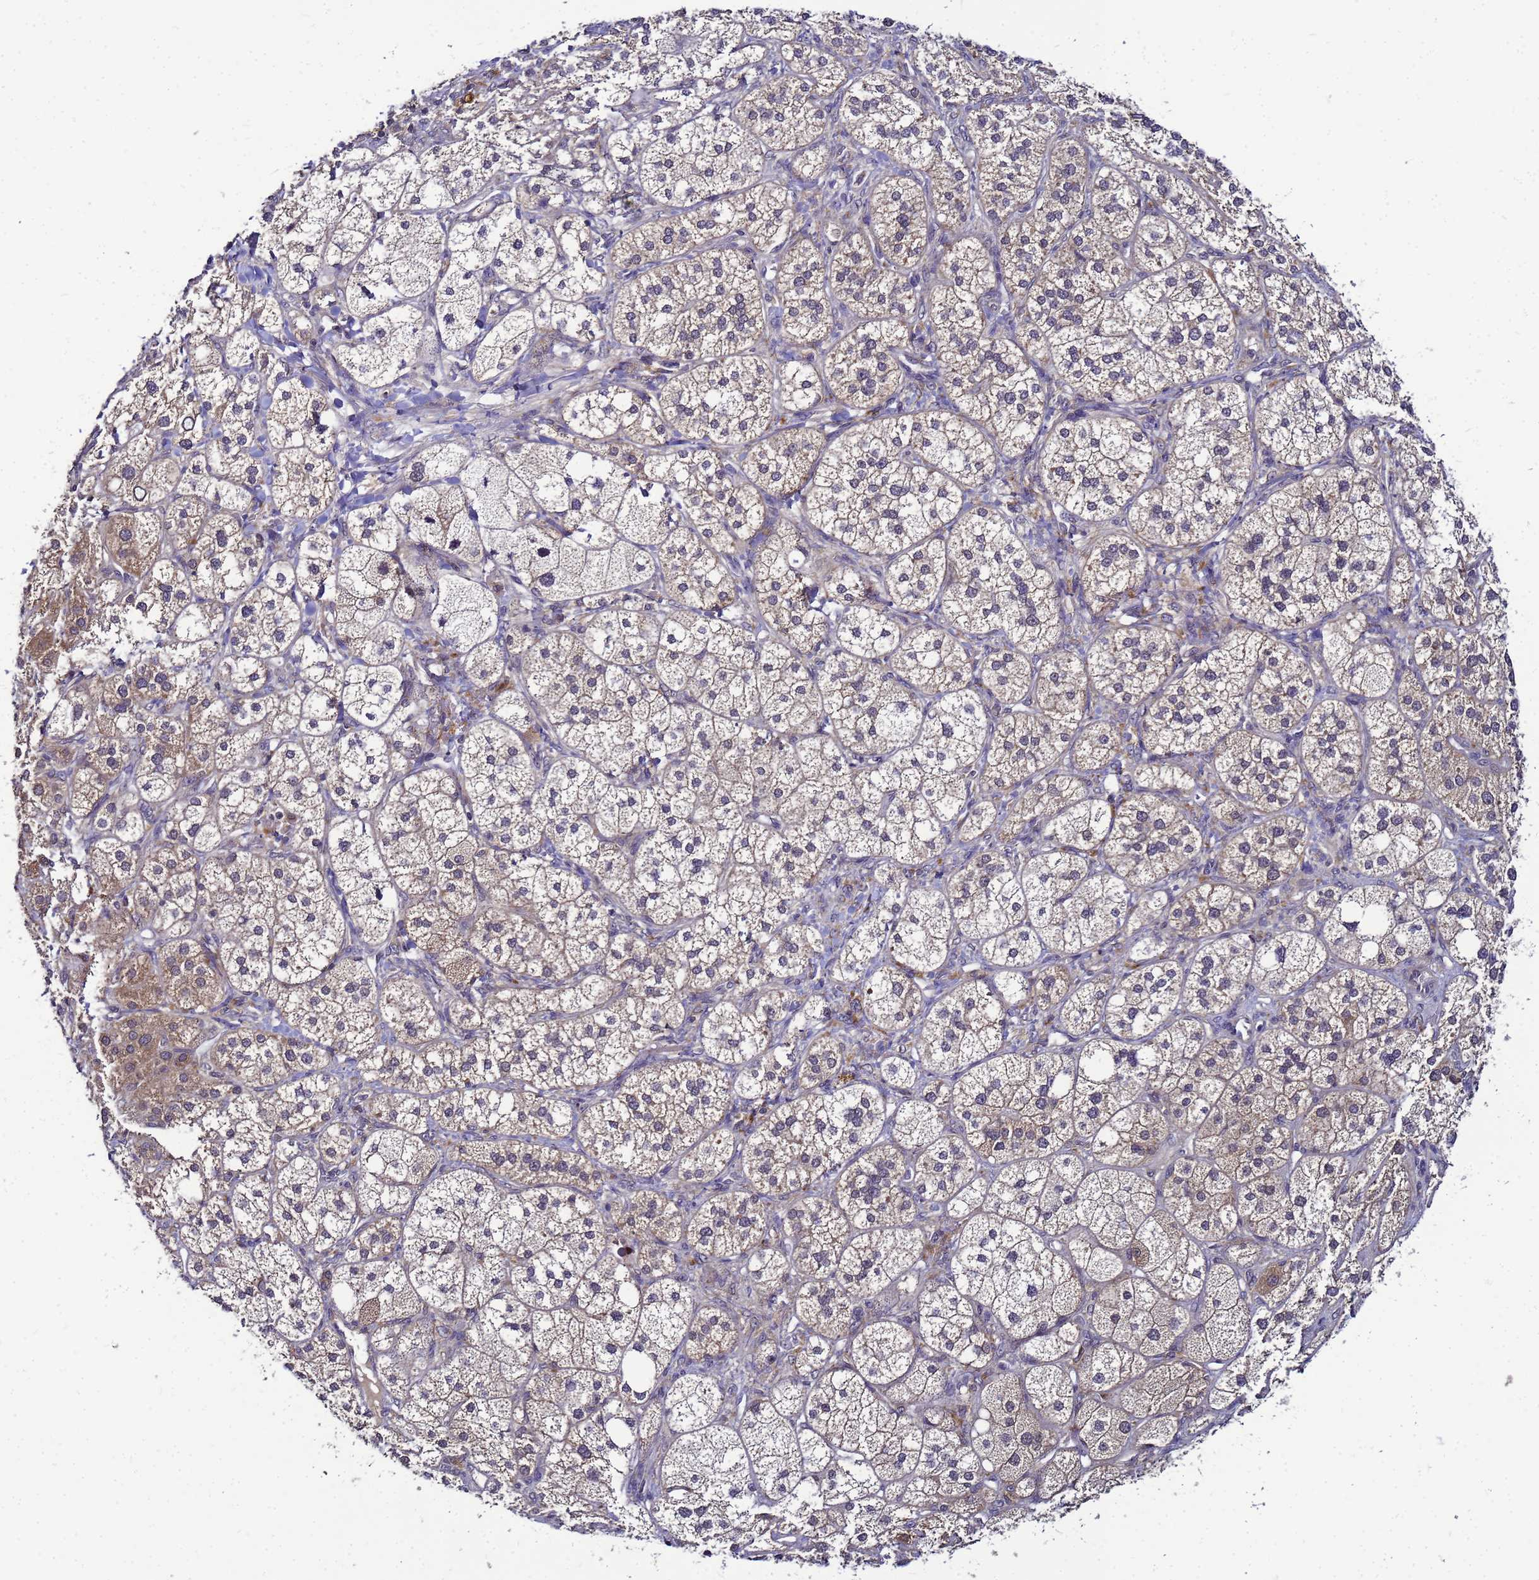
{"staining": {"intensity": "moderate", "quantity": "<25%", "location": "cytoplasmic/membranous"}, "tissue": "adrenal gland", "cell_type": "Glandular cells", "image_type": "normal", "snomed": [{"axis": "morphology", "description": "Normal tissue, NOS"}, {"axis": "topography", "description": "Adrenal gland"}], "caption": "Immunohistochemistry photomicrograph of benign adrenal gland stained for a protein (brown), which exhibits low levels of moderate cytoplasmic/membranous staining in about <25% of glandular cells.", "gene": "SAT1", "patient": {"sex": "male", "age": 61}}